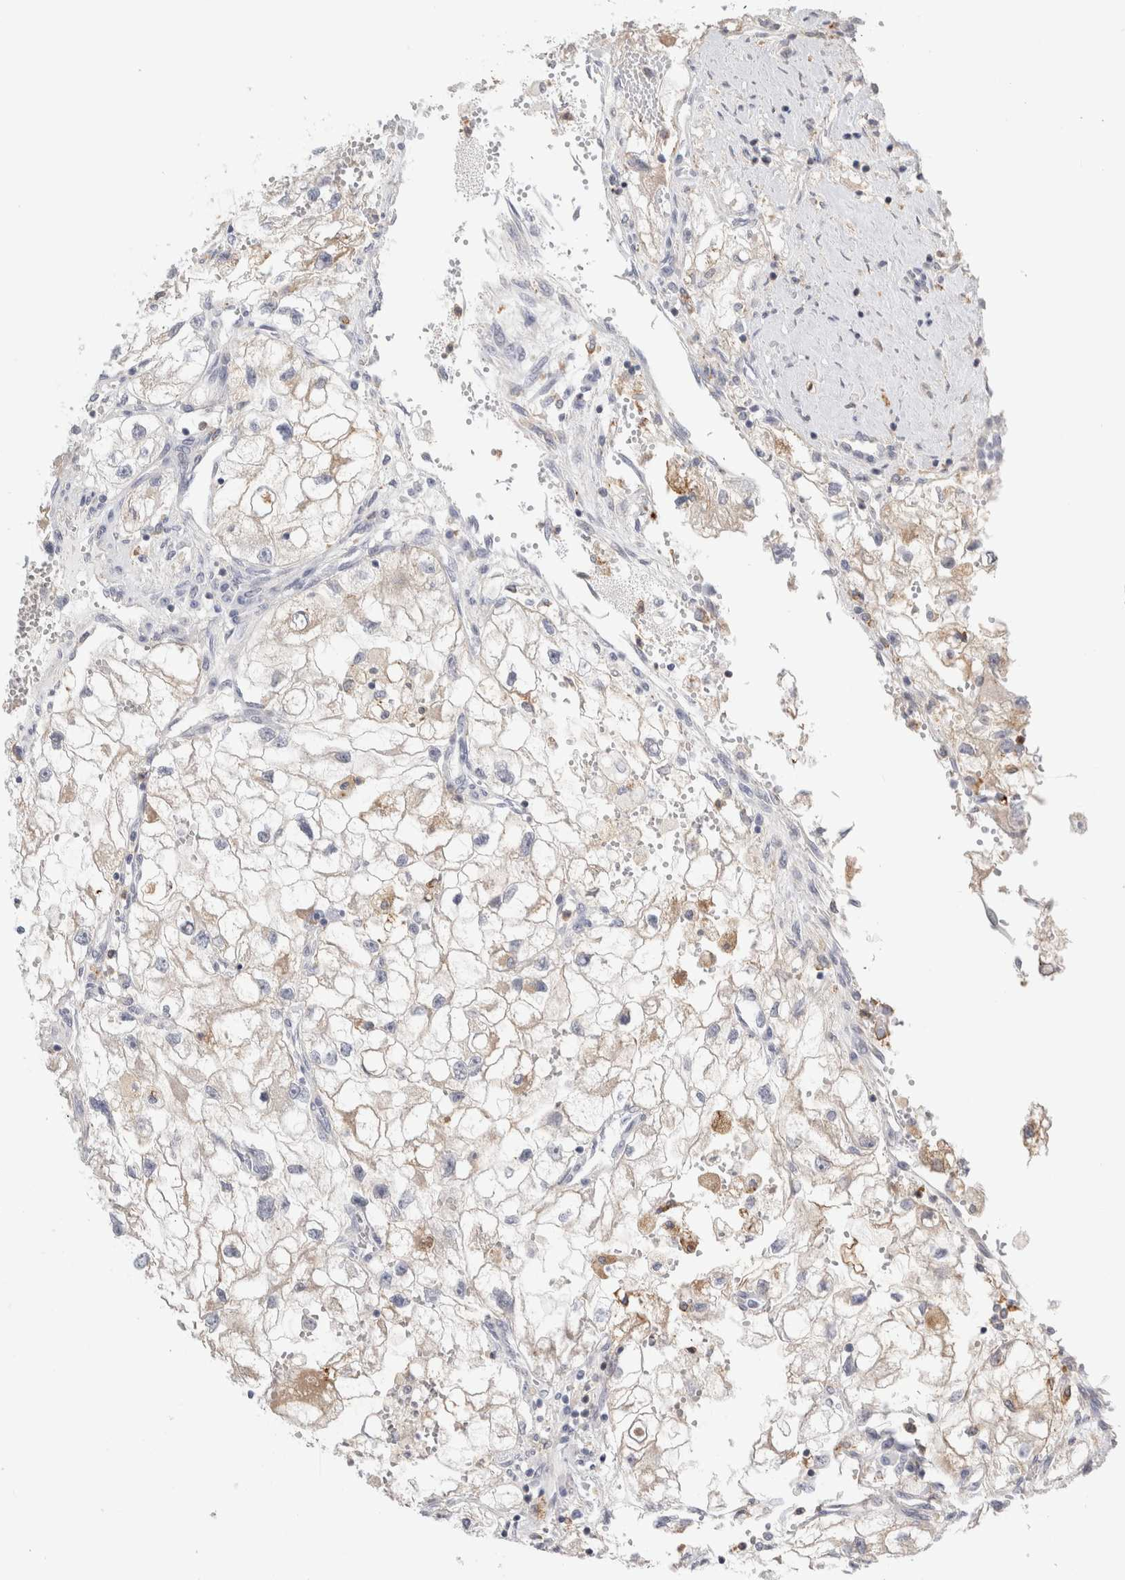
{"staining": {"intensity": "negative", "quantity": "none", "location": "none"}, "tissue": "renal cancer", "cell_type": "Tumor cells", "image_type": "cancer", "snomed": [{"axis": "morphology", "description": "Adenocarcinoma, NOS"}, {"axis": "topography", "description": "Kidney"}], "caption": "High power microscopy photomicrograph of an immunohistochemistry (IHC) micrograph of adenocarcinoma (renal), revealing no significant staining in tumor cells.", "gene": "P2RY2", "patient": {"sex": "female", "age": 70}}